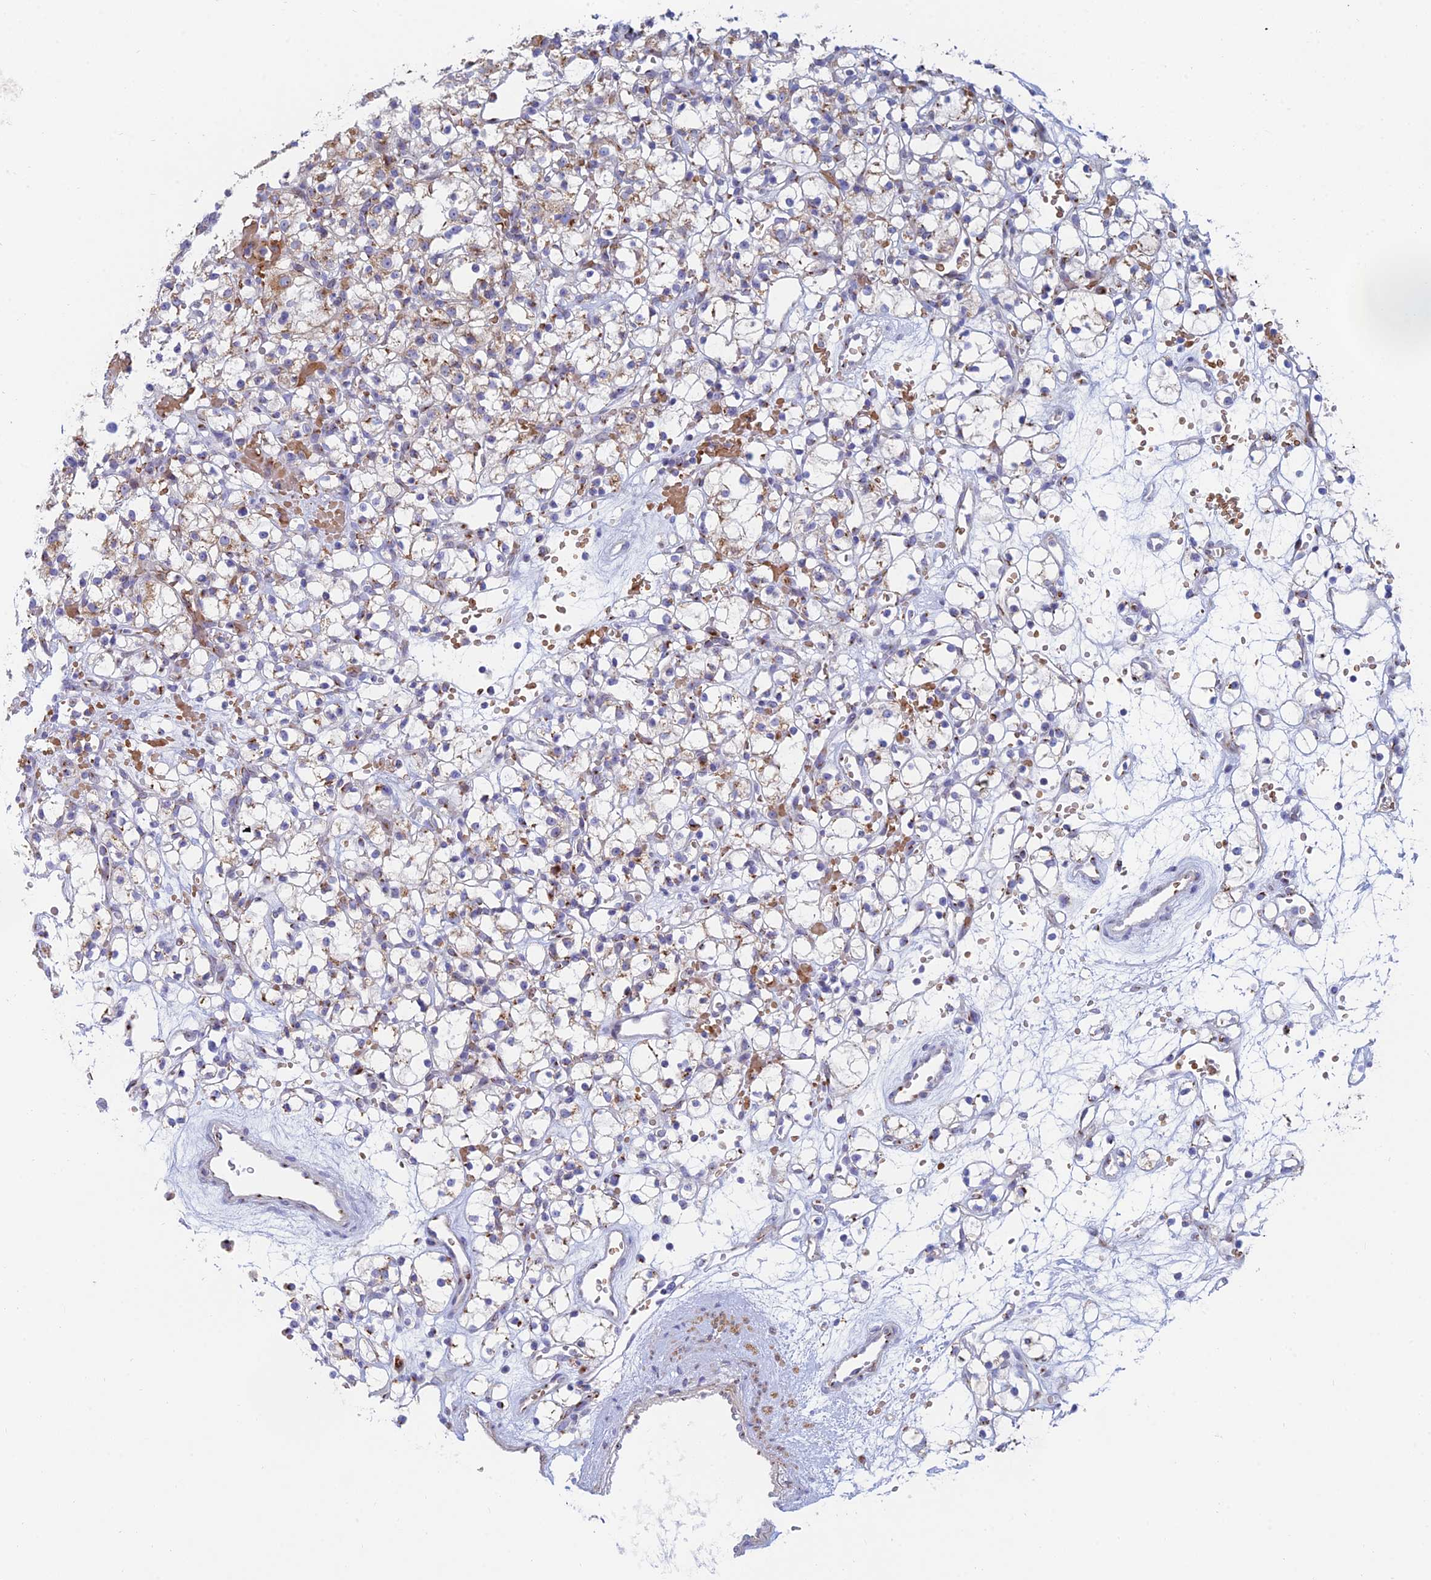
{"staining": {"intensity": "moderate", "quantity": "<25%", "location": "cytoplasmic/membranous"}, "tissue": "renal cancer", "cell_type": "Tumor cells", "image_type": "cancer", "snomed": [{"axis": "morphology", "description": "Adenocarcinoma, NOS"}, {"axis": "topography", "description": "Kidney"}], "caption": "Immunohistochemical staining of human renal cancer (adenocarcinoma) exhibits low levels of moderate cytoplasmic/membranous protein positivity in approximately <25% of tumor cells. Nuclei are stained in blue.", "gene": "HS2ST1", "patient": {"sex": "female", "age": 59}}